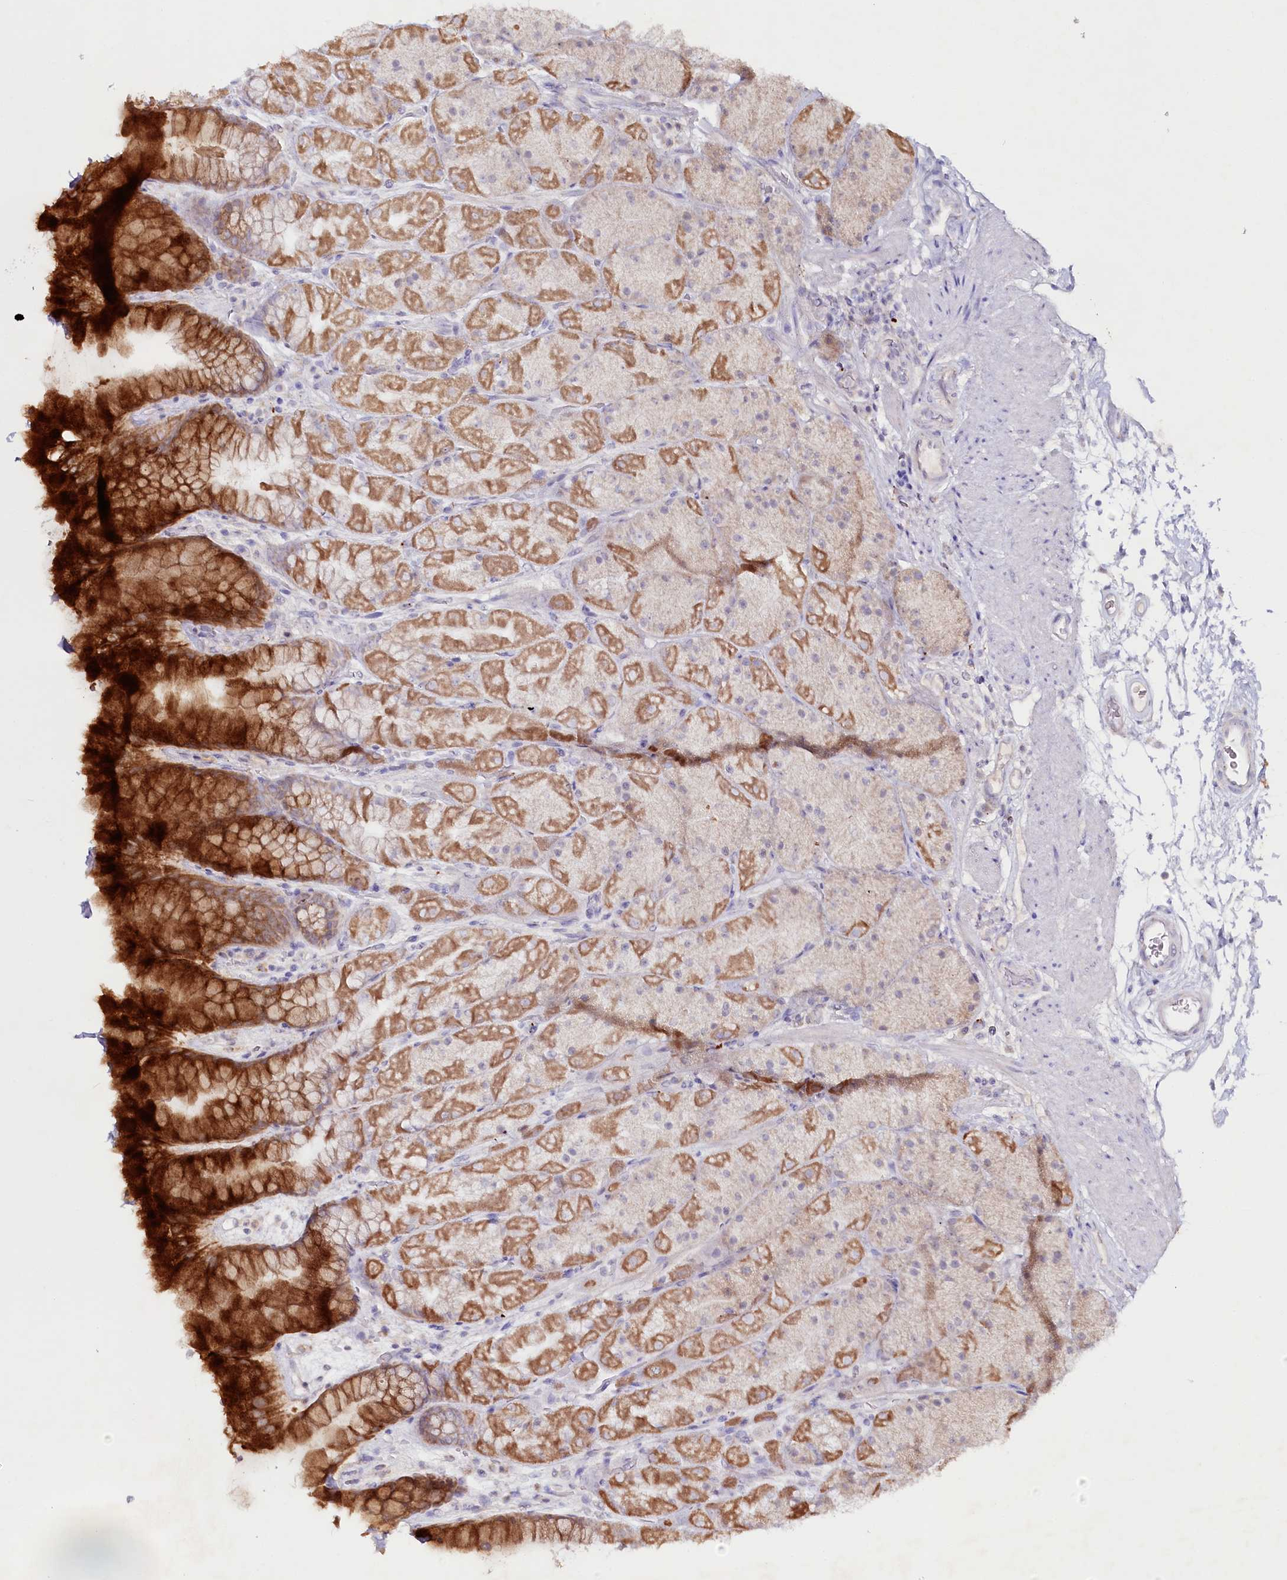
{"staining": {"intensity": "strong", "quantity": "25%-75%", "location": "cytoplasmic/membranous"}, "tissue": "stomach", "cell_type": "Glandular cells", "image_type": "normal", "snomed": [{"axis": "morphology", "description": "Normal tissue, NOS"}, {"axis": "topography", "description": "Stomach, upper"}, {"axis": "topography", "description": "Stomach, lower"}], "caption": "Immunohistochemistry (IHC) photomicrograph of unremarkable stomach: human stomach stained using immunohistochemistry reveals high levels of strong protein expression localized specifically in the cytoplasmic/membranous of glandular cells, appearing as a cytoplasmic/membranous brown color.", "gene": "PSAPL1", "patient": {"sex": "male", "age": 67}}